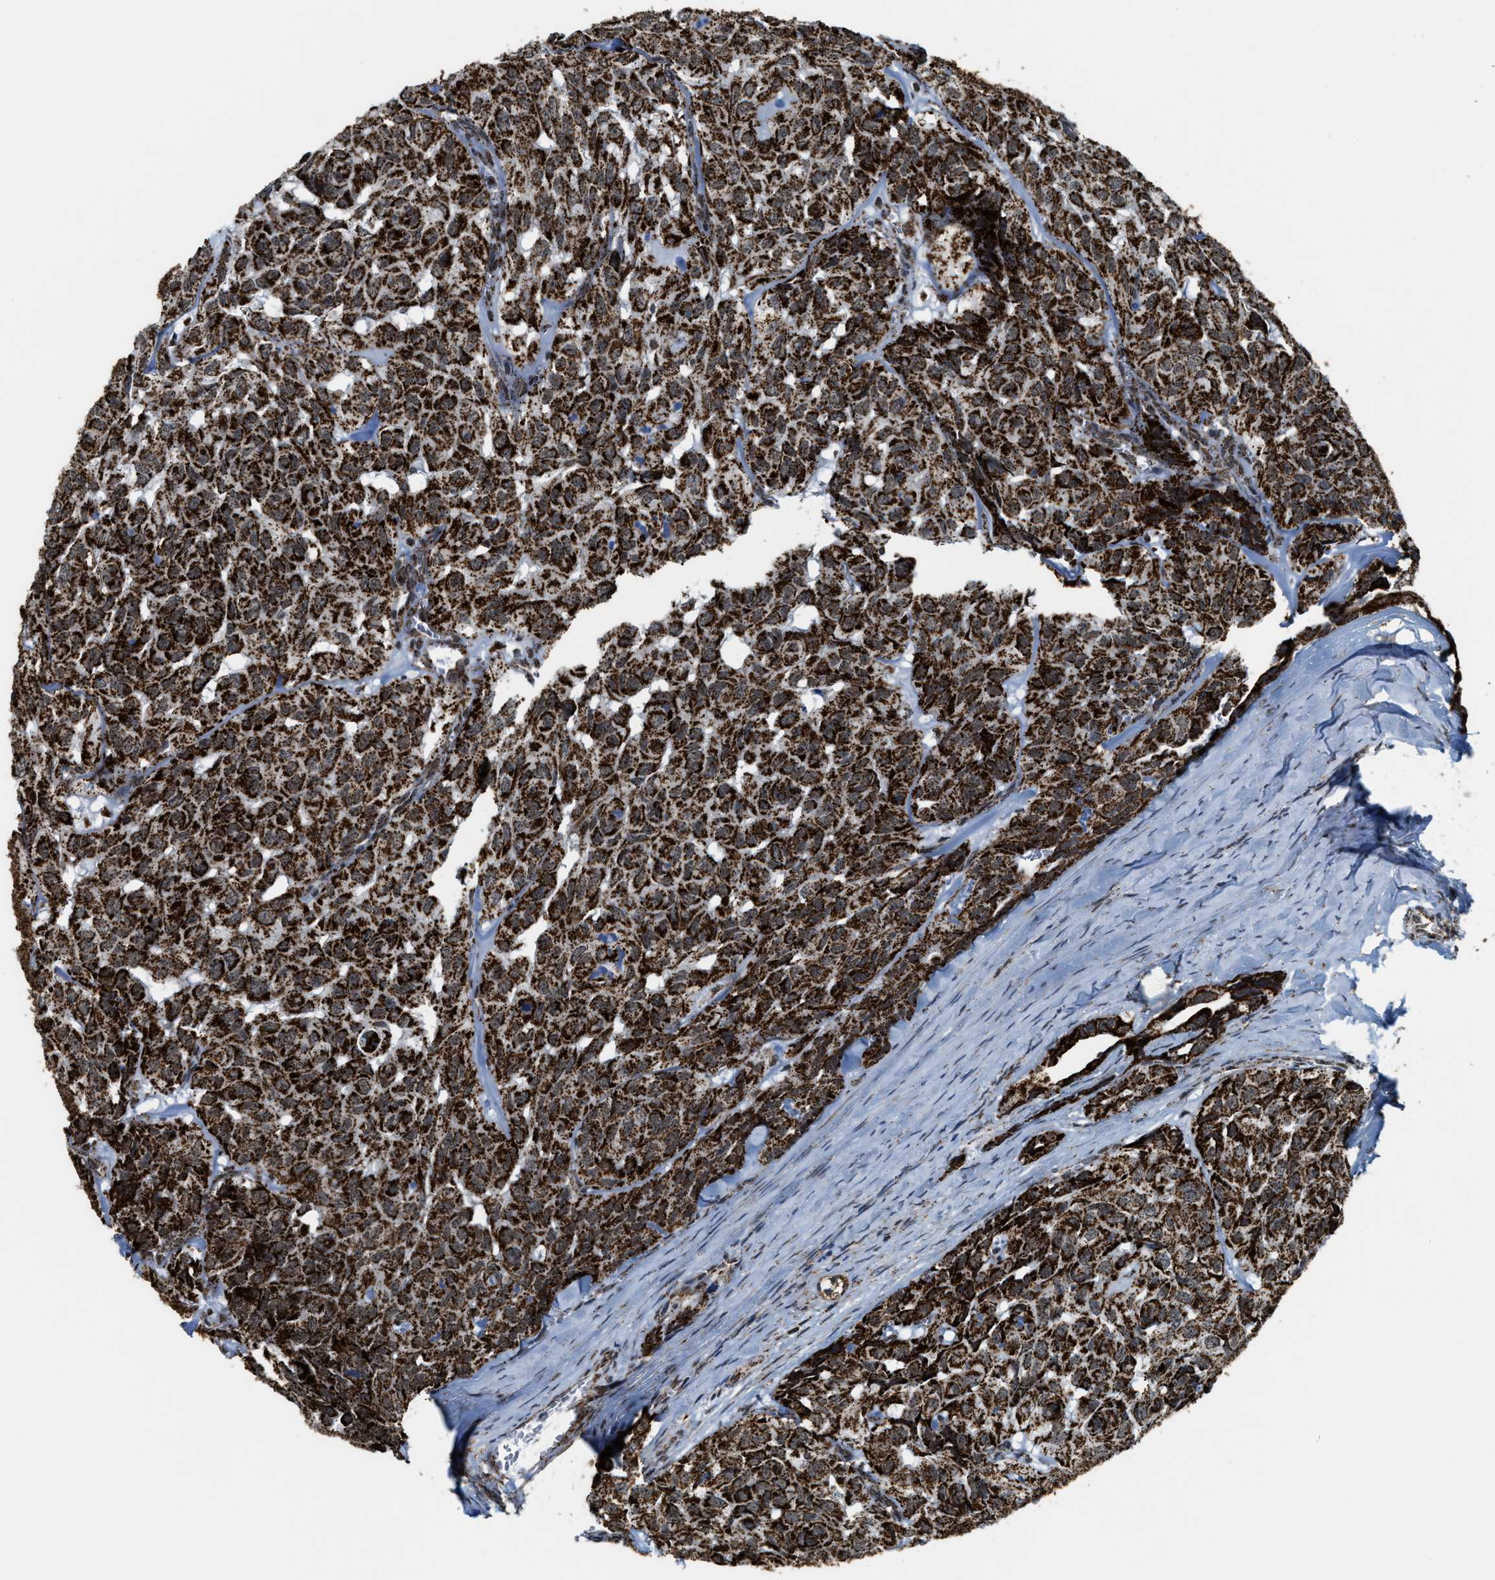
{"staining": {"intensity": "strong", "quantity": ">75%", "location": "cytoplasmic/membranous"}, "tissue": "head and neck cancer", "cell_type": "Tumor cells", "image_type": "cancer", "snomed": [{"axis": "morphology", "description": "Adenocarcinoma, NOS"}, {"axis": "topography", "description": "Salivary gland, NOS"}, {"axis": "topography", "description": "Head-Neck"}], "caption": "About >75% of tumor cells in adenocarcinoma (head and neck) demonstrate strong cytoplasmic/membranous protein positivity as visualized by brown immunohistochemical staining.", "gene": "HIBADH", "patient": {"sex": "female", "age": 76}}